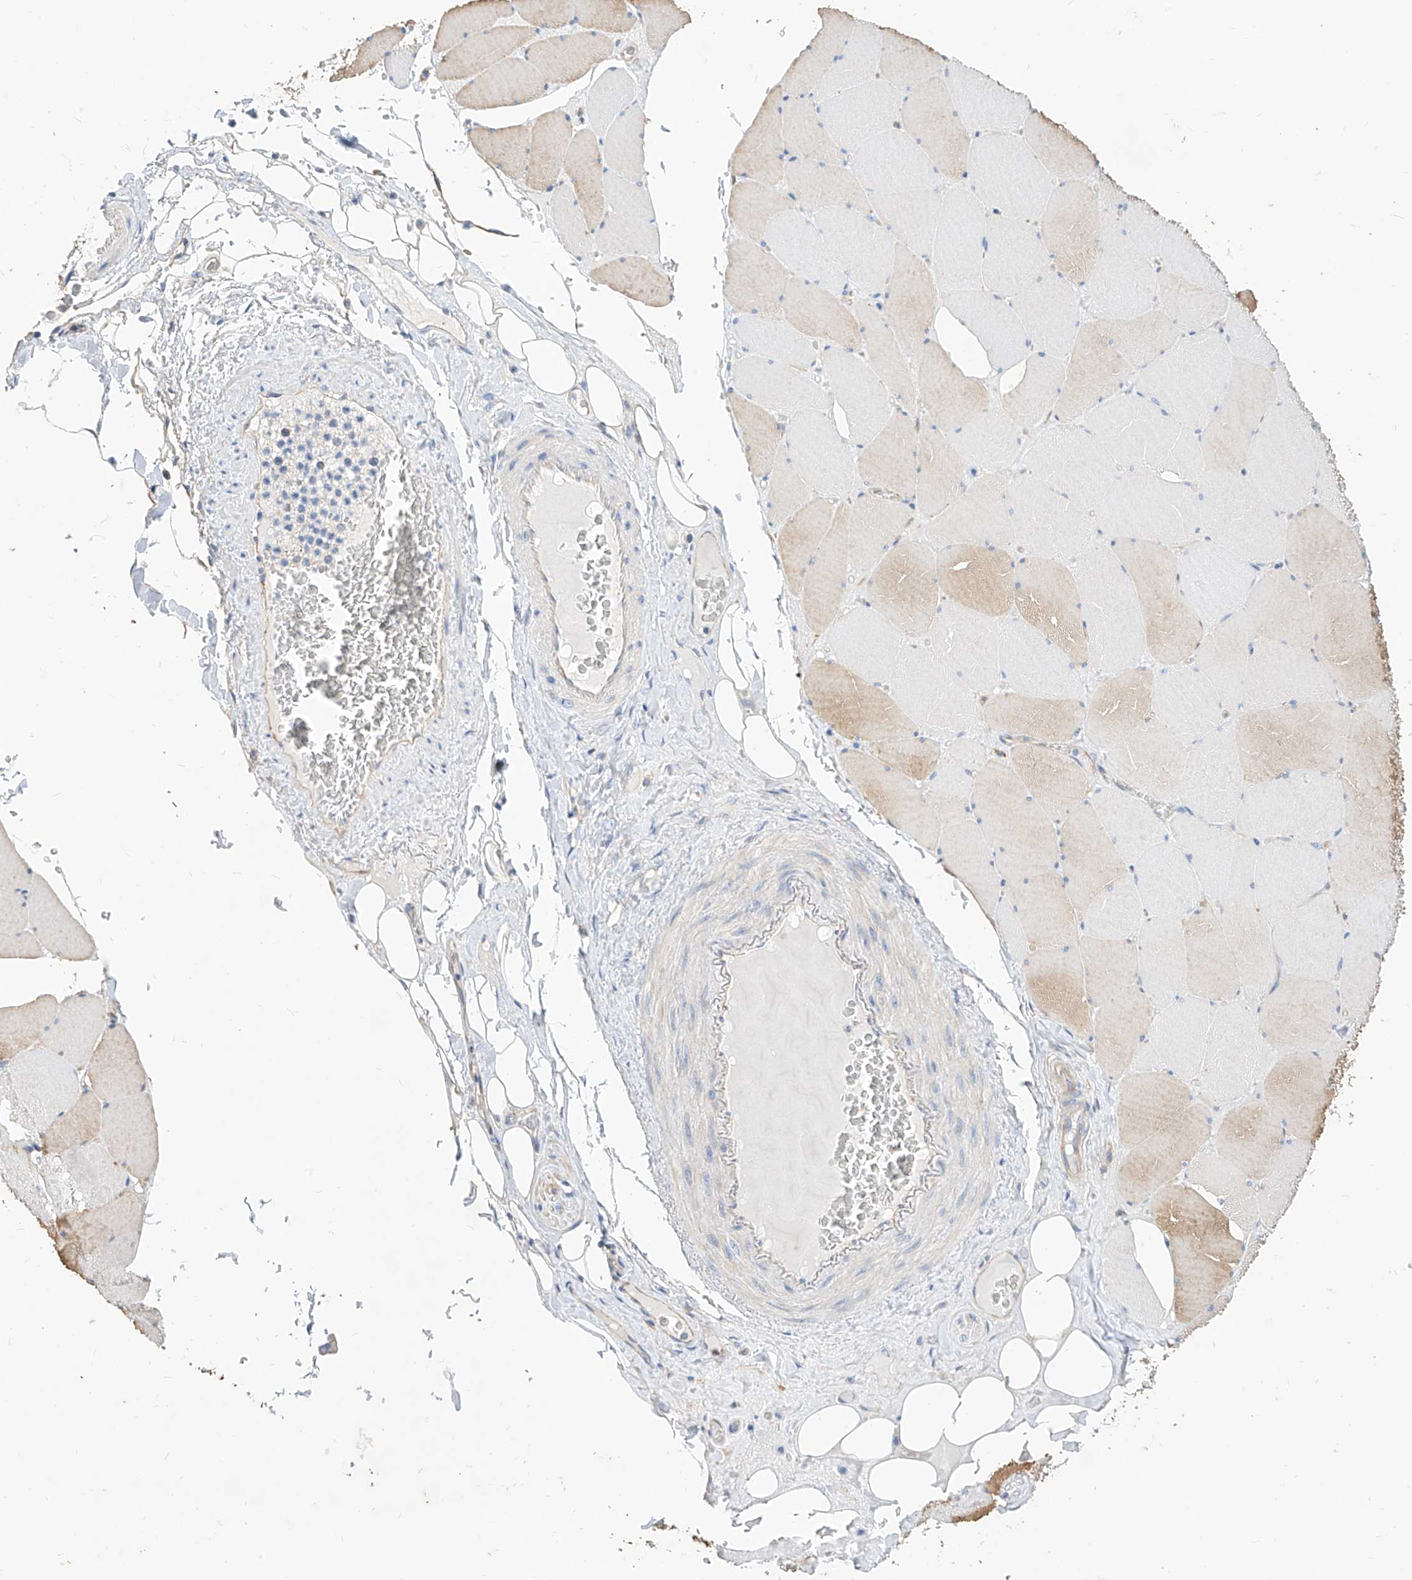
{"staining": {"intensity": "moderate", "quantity": "<25%", "location": "cytoplasmic/membranous"}, "tissue": "skeletal muscle", "cell_type": "Myocytes", "image_type": "normal", "snomed": [{"axis": "morphology", "description": "Normal tissue, NOS"}, {"axis": "topography", "description": "Skeletal muscle"}, {"axis": "topography", "description": "Head-Neck"}], "caption": "Immunohistochemistry (DAB) staining of unremarkable skeletal muscle reveals moderate cytoplasmic/membranous protein expression in about <25% of myocytes.", "gene": "SCGB2A1", "patient": {"sex": "male", "age": 66}}